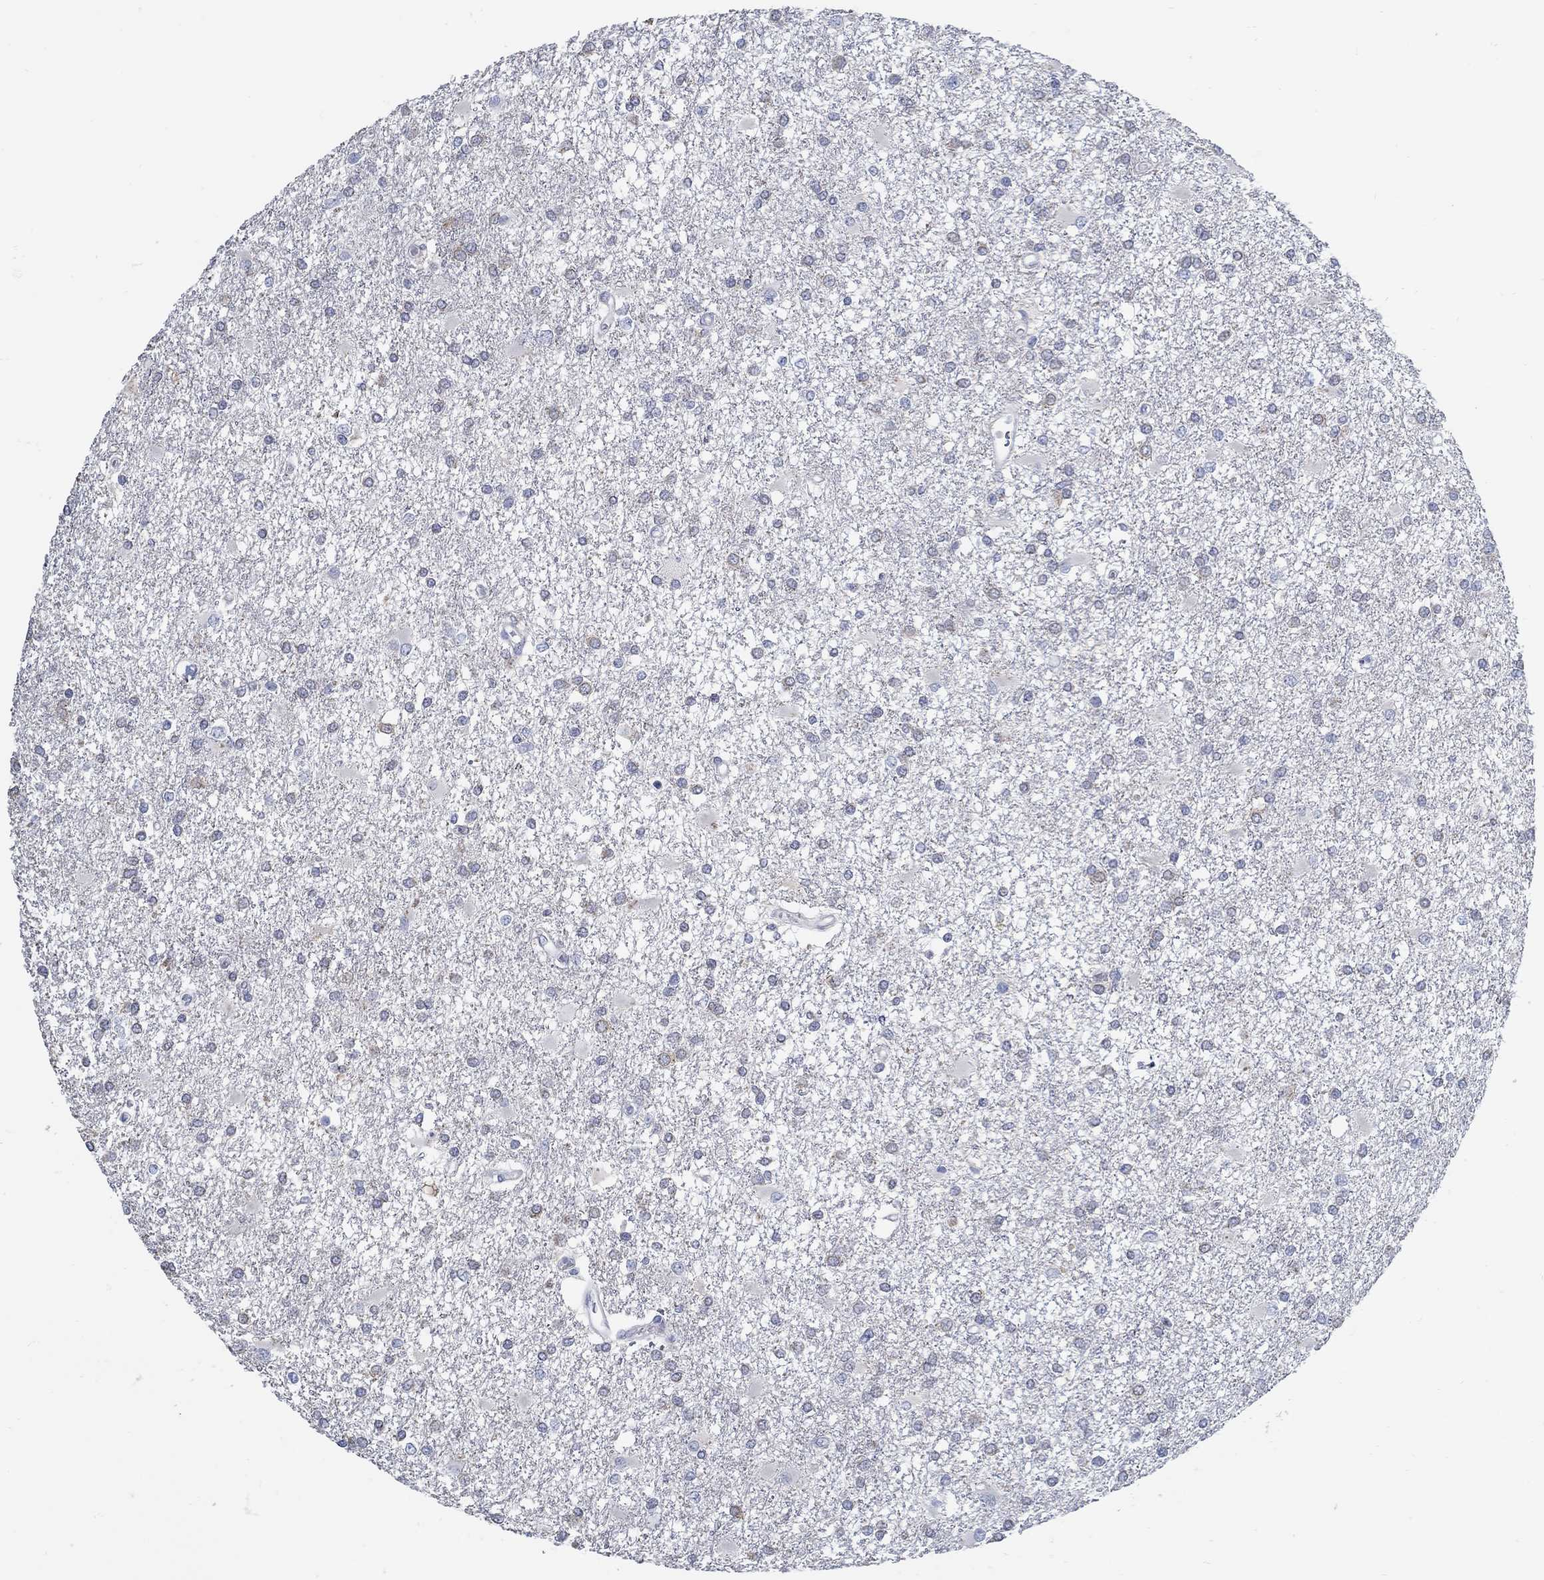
{"staining": {"intensity": "negative", "quantity": "none", "location": "none"}, "tissue": "glioma", "cell_type": "Tumor cells", "image_type": "cancer", "snomed": [{"axis": "morphology", "description": "Glioma, malignant, High grade"}, {"axis": "topography", "description": "Cerebral cortex"}], "caption": "There is no significant staining in tumor cells of glioma. (DAB immunohistochemistry (IHC) visualized using brightfield microscopy, high magnification).", "gene": "ZFAND4", "patient": {"sex": "male", "age": 79}}